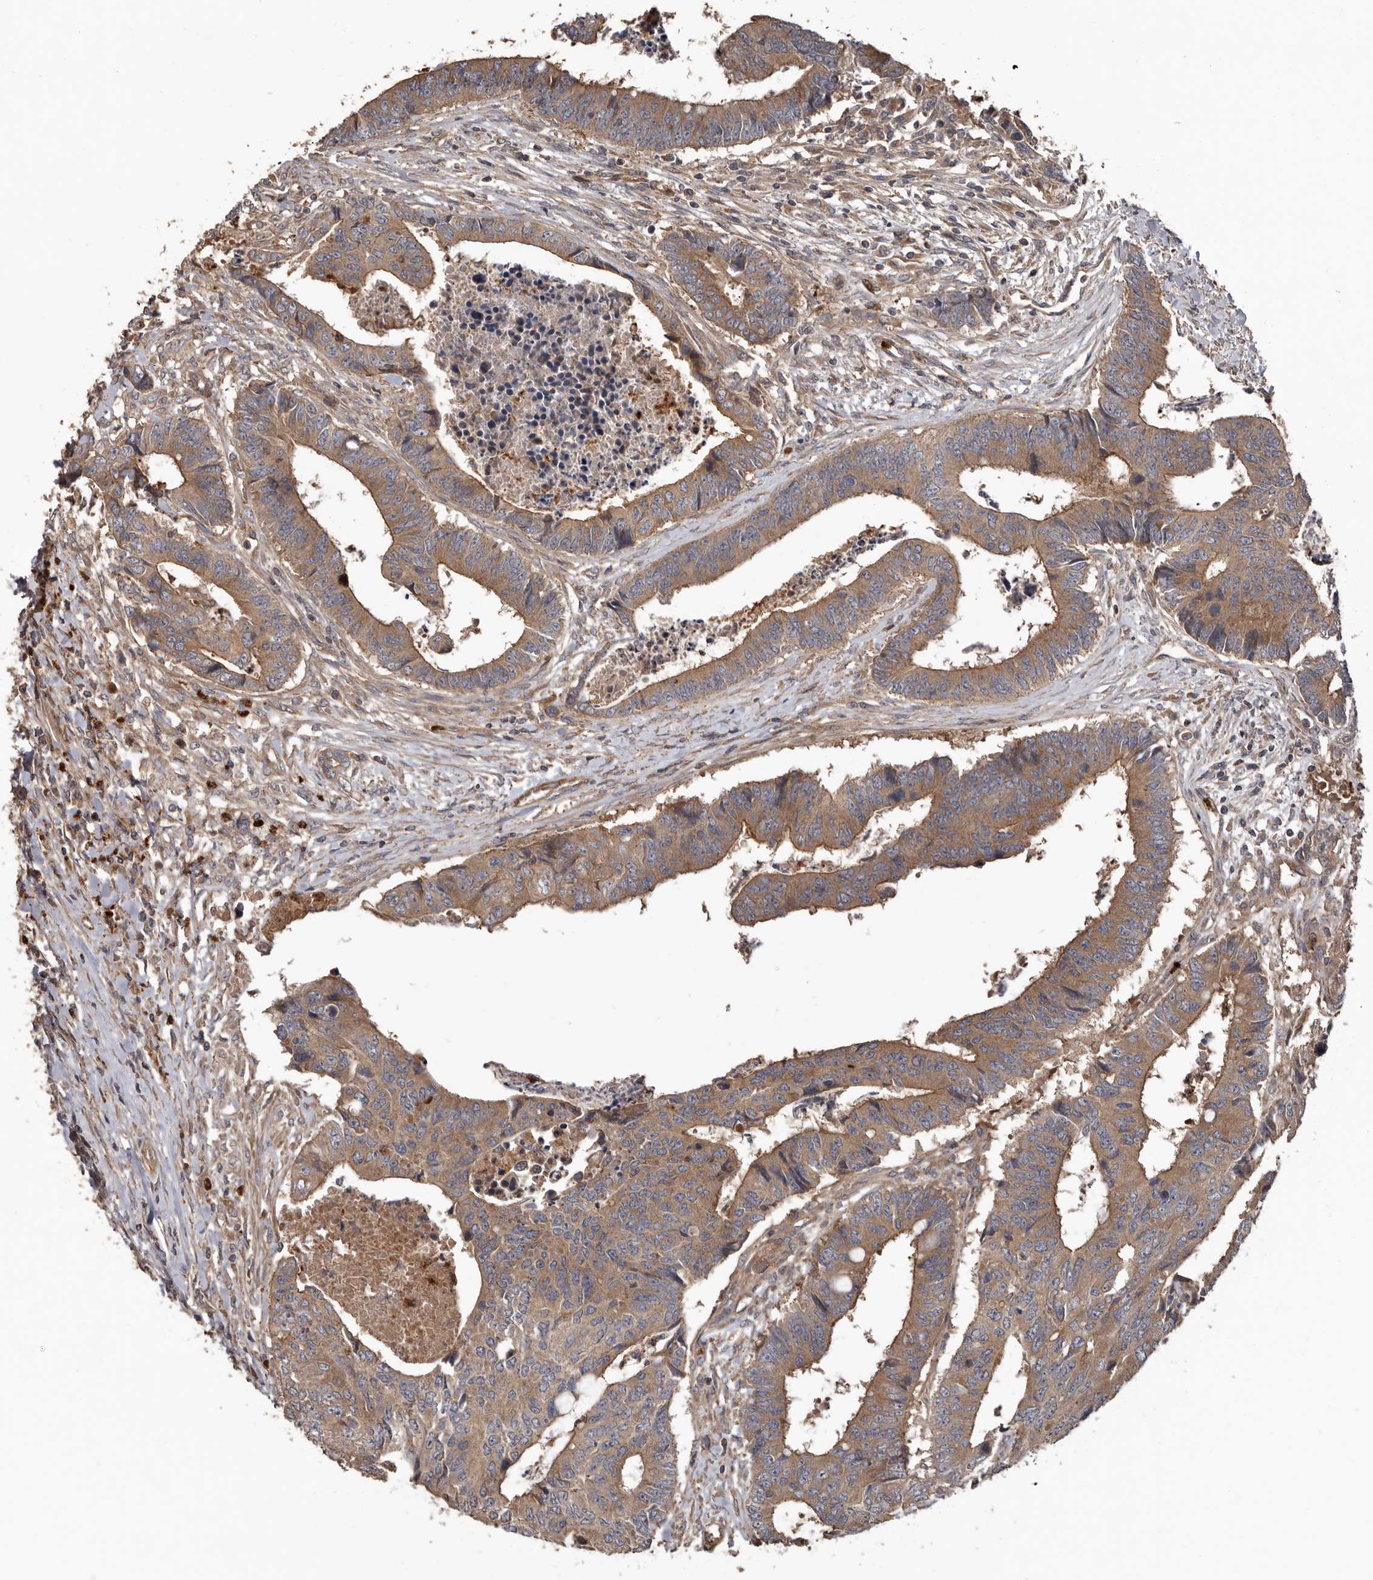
{"staining": {"intensity": "moderate", "quantity": ">75%", "location": "cytoplasmic/membranous"}, "tissue": "colorectal cancer", "cell_type": "Tumor cells", "image_type": "cancer", "snomed": [{"axis": "morphology", "description": "Adenocarcinoma, NOS"}, {"axis": "topography", "description": "Rectum"}], "caption": "Immunohistochemistry photomicrograph of neoplastic tissue: adenocarcinoma (colorectal) stained using immunohistochemistry (IHC) demonstrates medium levels of moderate protein expression localized specifically in the cytoplasmic/membranous of tumor cells, appearing as a cytoplasmic/membranous brown color.", "gene": "ARHGEF5", "patient": {"sex": "male", "age": 84}}